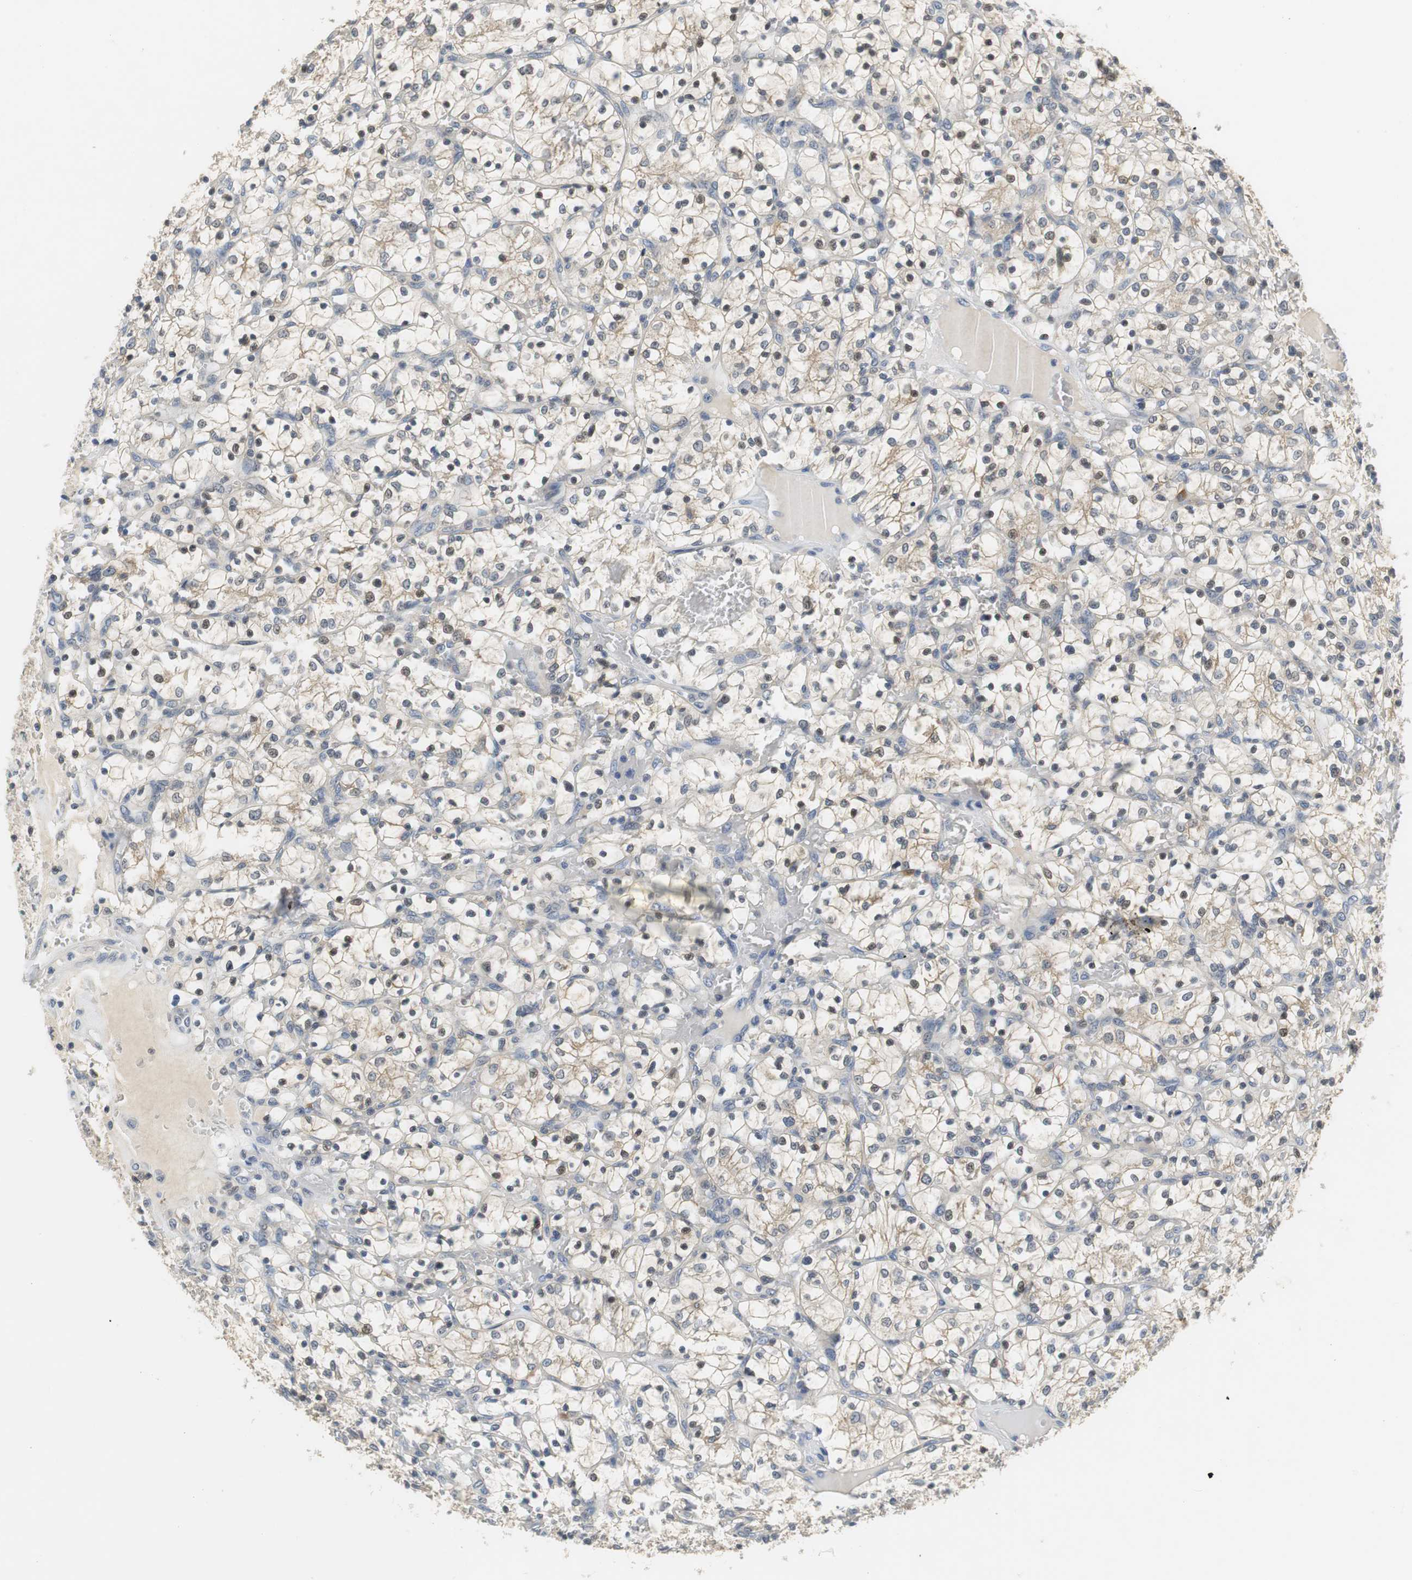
{"staining": {"intensity": "weak", "quantity": "25%-75%", "location": "cytoplasmic/membranous"}, "tissue": "renal cancer", "cell_type": "Tumor cells", "image_type": "cancer", "snomed": [{"axis": "morphology", "description": "Adenocarcinoma, NOS"}, {"axis": "topography", "description": "Kidney"}], "caption": "High-power microscopy captured an immunohistochemistry photomicrograph of adenocarcinoma (renal), revealing weak cytoplasmic/membranous expression in about 25%-75% of tumor cells. The staining was performed using DAB, with brown indicating positive protein expression. Nuclei are stained blue with hematoxylin.", "gene": "GLCCI1", "patient": {"sex": "female", "age": 69}}